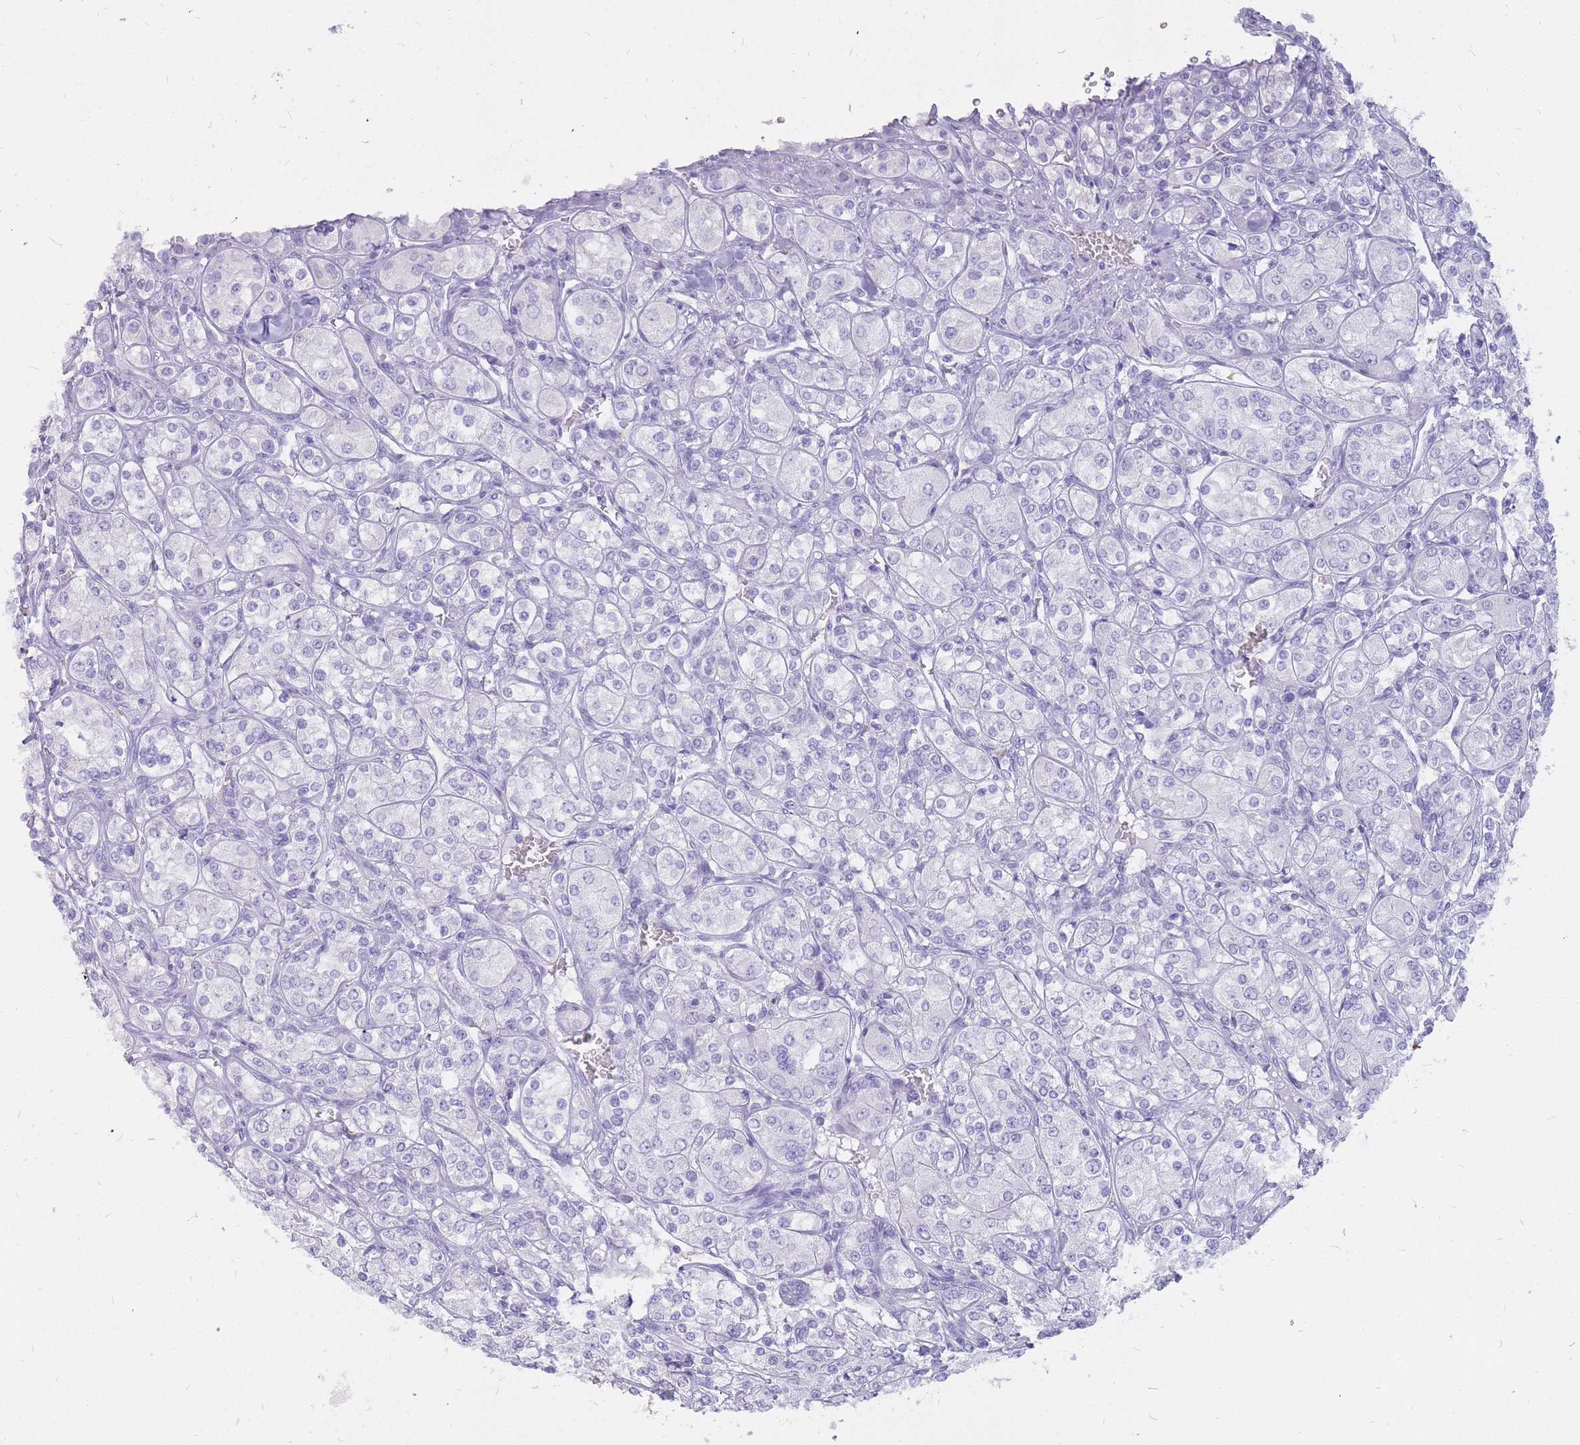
{"staining": {"intensity": "negative", "quantity": "none", "location": "none"}, "tissue": "renal cancer", "cell_type": "Tumor cells", "image_type": "cancer", "snomed": [{"axis": "morphology", "description": "Adenocarcinoma, NOS"}, {"axis": "topography", "description": "Kidney"}], "caption": "Human renal adenocarcinoma stained for a protein using IHC demonstrates no positivity in tumor cells.", "gene": "INS", "patient": {"sex": "male", "age": 77}}